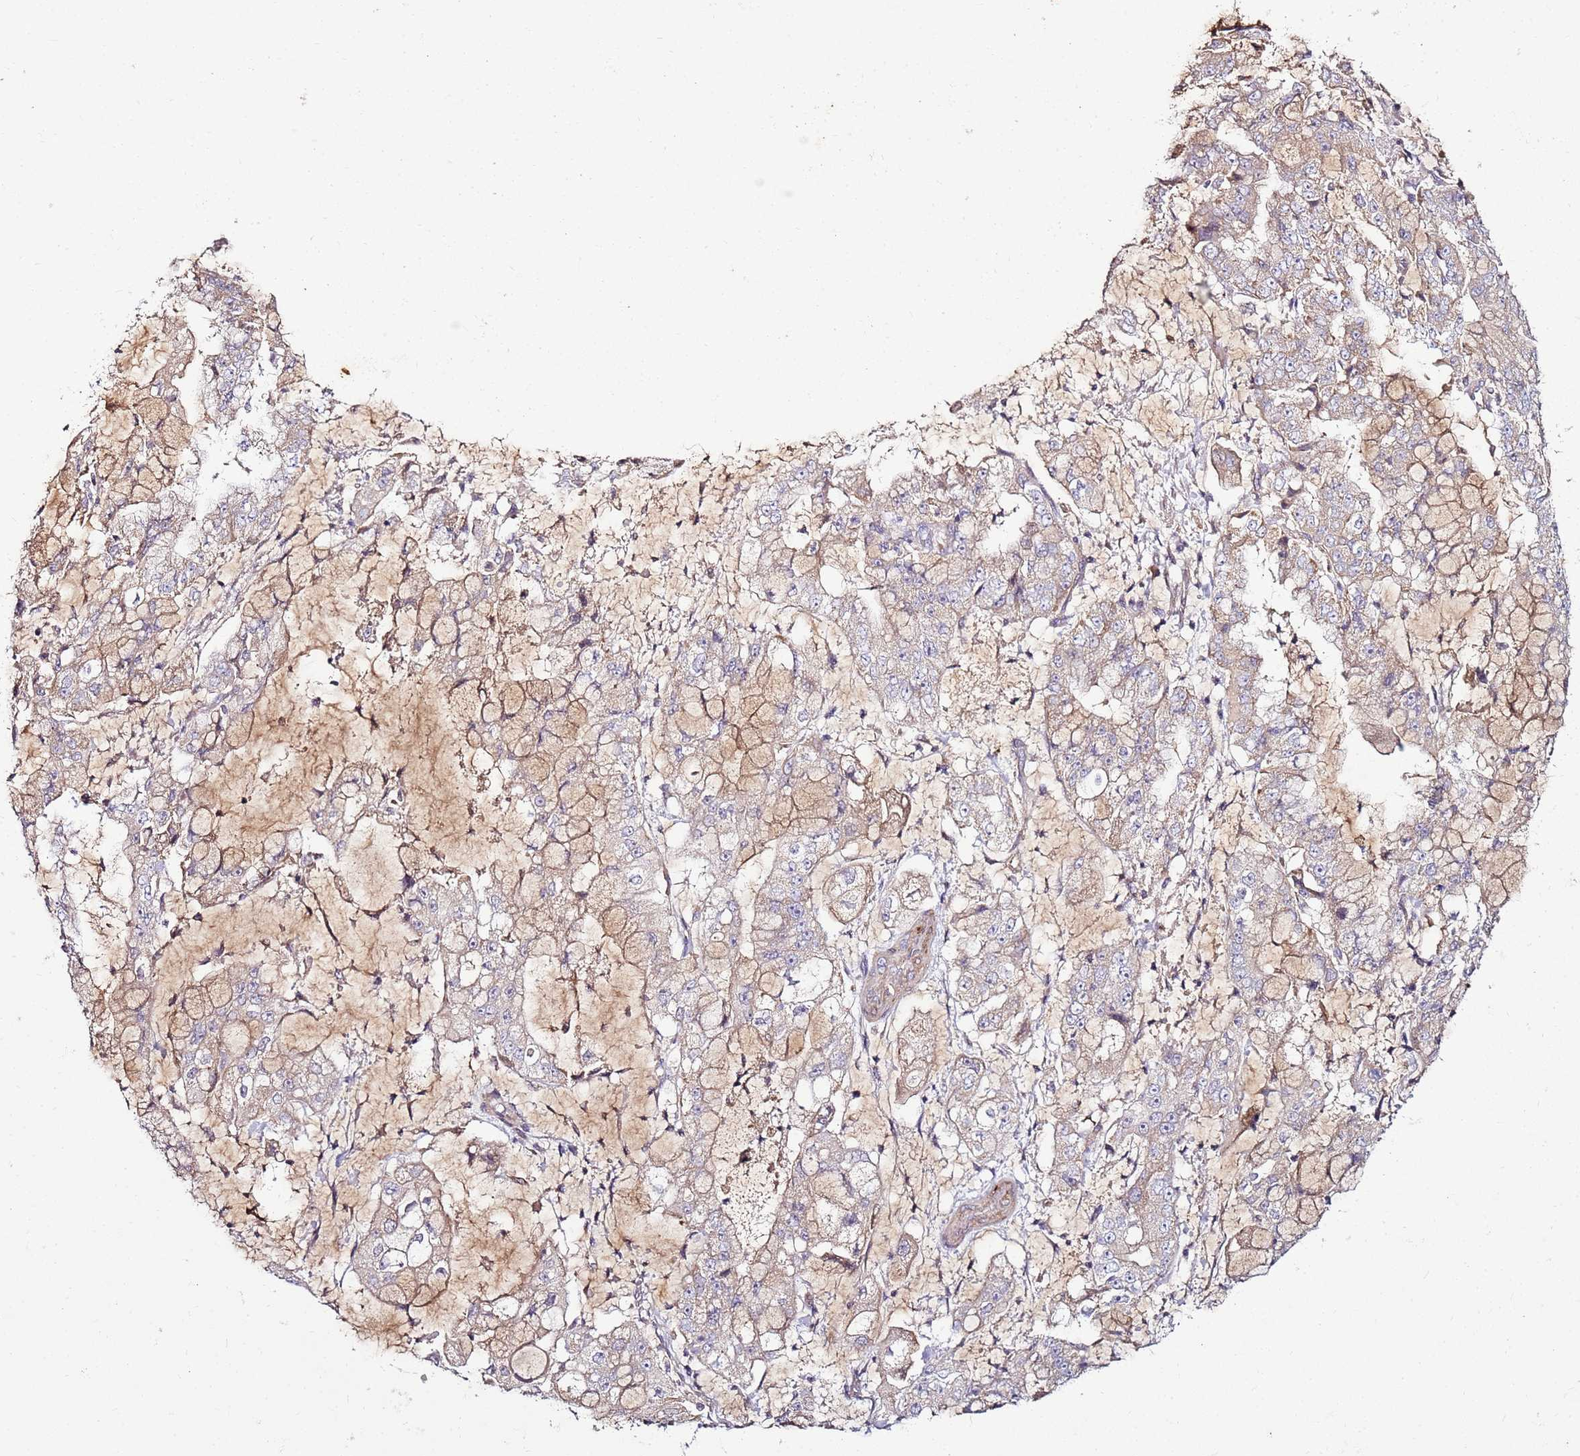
{"staining": {"intensity": "weak", "quantity": "<25%", "location": "cytoplasmic/membranous"}, "tissue": "stomach cancer", "cell_type": "Tumor cells", "image_type": "cancer", "snomed": [{"axis": "morphology", "description": "Adenocarcinoma, NOS"}, {"axis": "topography", "description": "Stomach"}], "caption": "Immunohistochemistry of human stomach cancer exhibits no staining in tumor cells. (Stains: DAB IHC with hematoxylin counter stain, Microscopy: brightfield microscopy at high magnification).", "gene": "KRTAP21-3", "patient": {"sex": "male", "age": 76}}